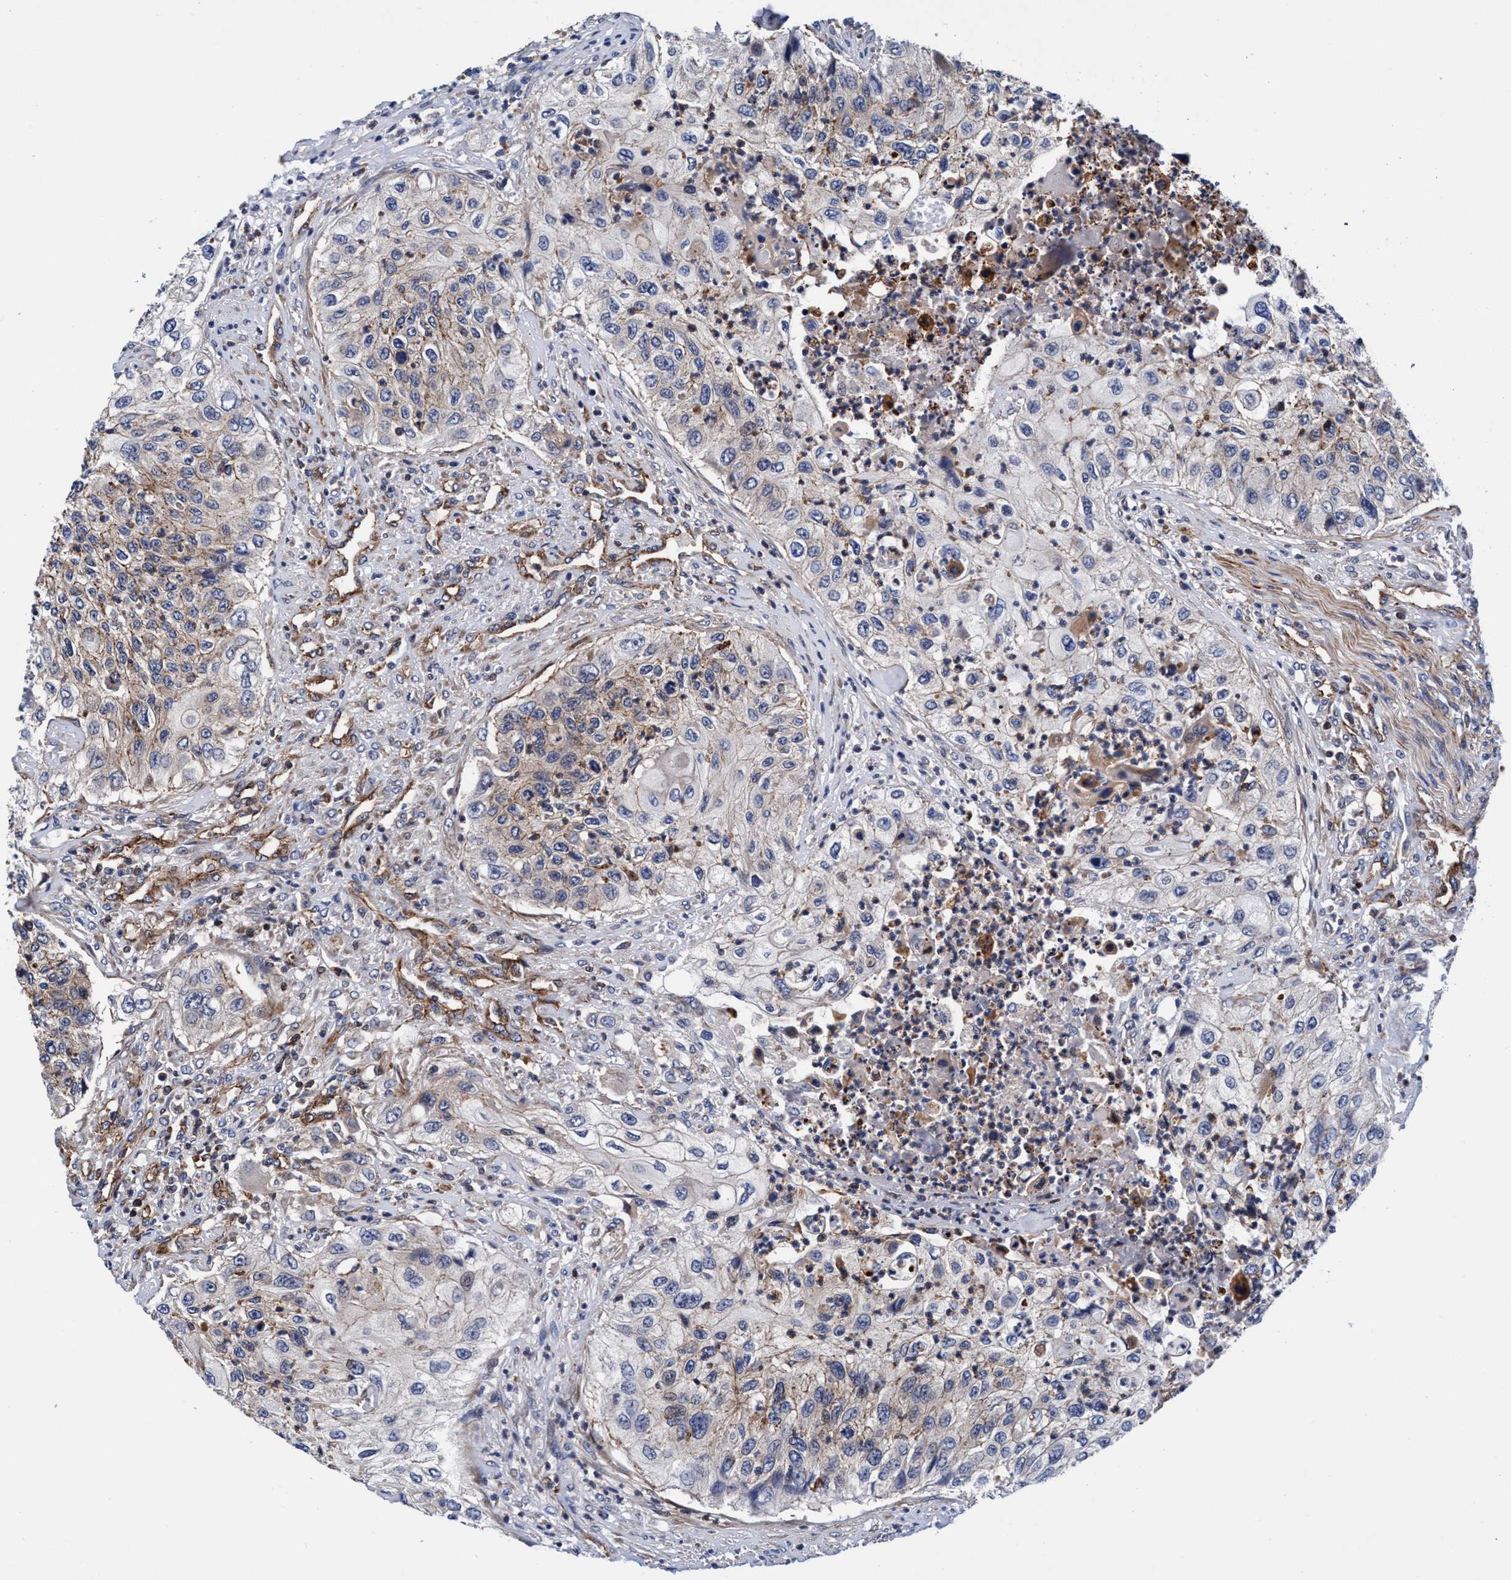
{"staining": {"intensity": "moderate", "quantity": "25%-75%", "location": "cytoplasmic/membranous"}, "tissue": "urothelial cancer", "cell_type": "Tumor cells", "image_type": "cancer", "snomed": [{"axis": "morphology", "description": "Urothelial carcinoma, High grade"}, {"axis": "topography", "description": "Urinary bladder"}], "caption": "About 25%-75% of tumor cells in human high-grade urothelial carcinoma display moderate cytoplasmic/membranous protein staining as visualized by brown immunohistochemical staining.", "gene": "MCM3AP", "patient": {"sex": "female", "age": 60}}